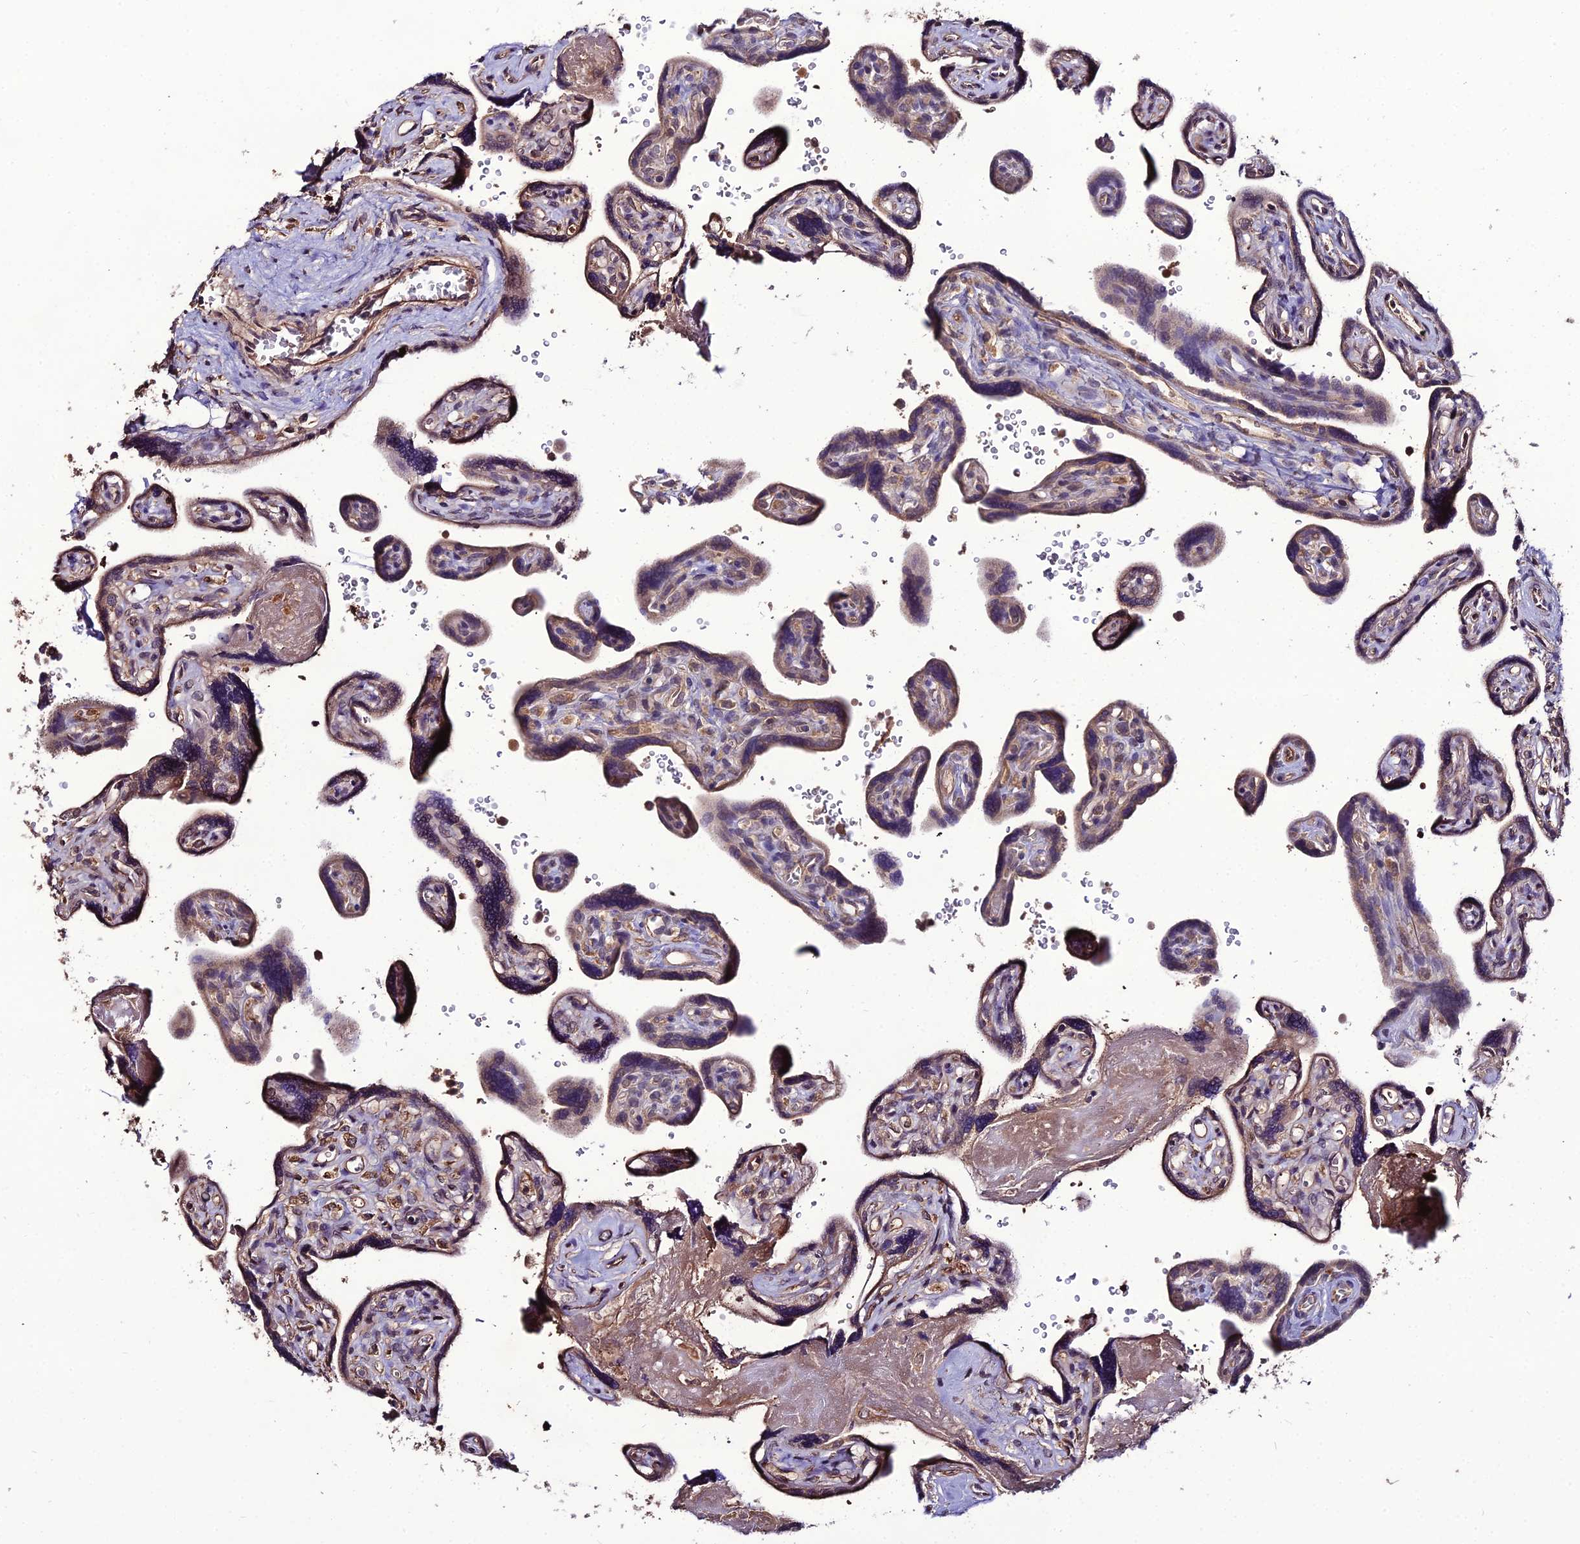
{"staining": {"intensity": "weak", "quantity": ">75%", "location": "cytoplasmic/membranous"}, "tissue": "placenta", "cell_type": "Decidual cells", "image_type": "normal", "snomed": [{"axis": "morphology", "description": "Normal tissue, NOS"}, {"axis": "topography", "description": "Placenta"}], "caption": "IHC image of normal human placenta stained for a protein (brown), which shows low levels of weak cytoplasmic/membranous staining in about >75% of decidual cells.", "gene": "KCTD16", "patient": {"sex": "female", "age": 39}}